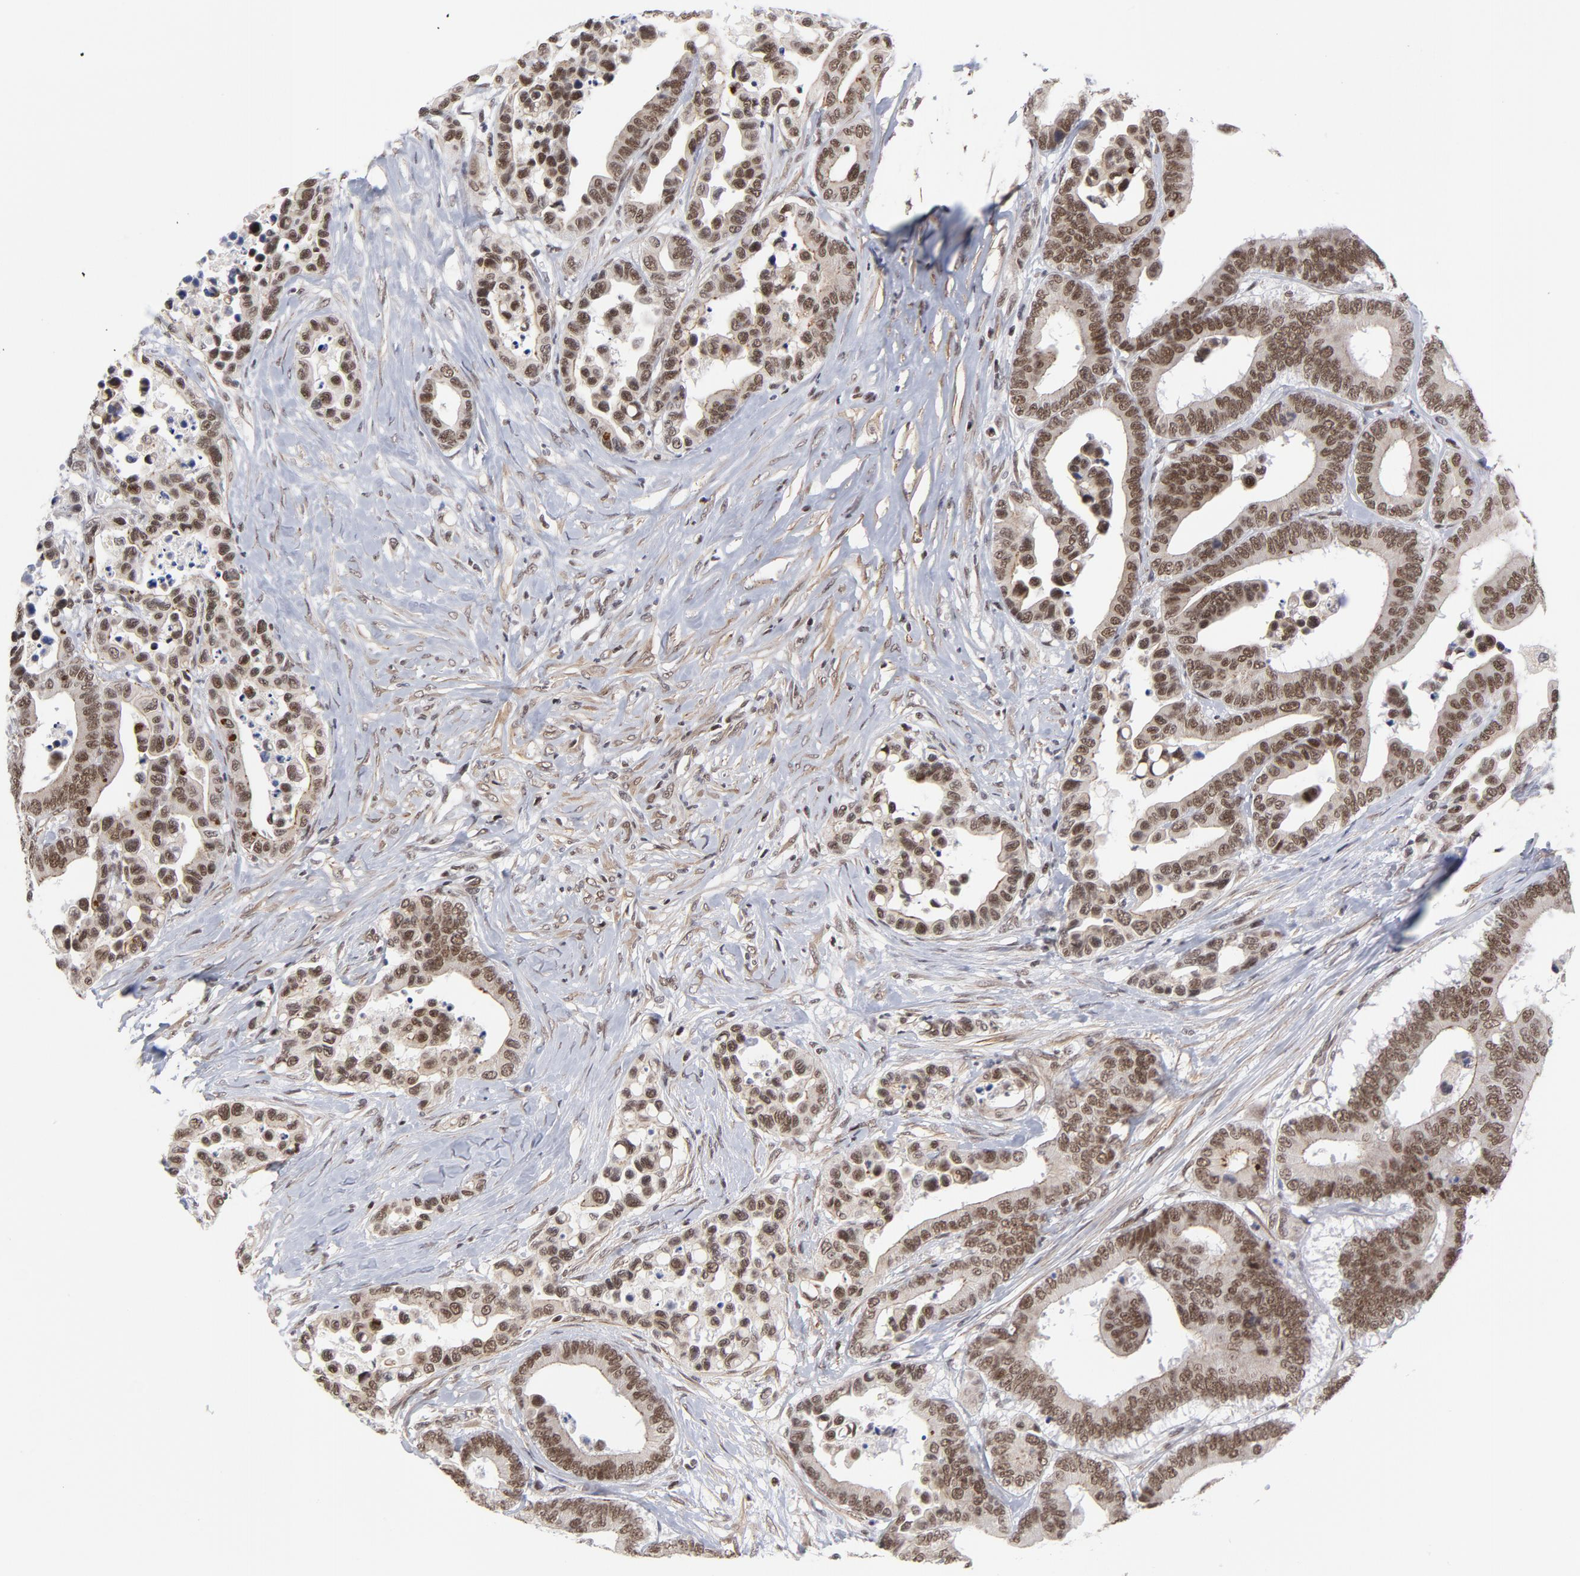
{"staining": {"intensity": "strong", "quantity": ">75%", "location": "nuclear"}, "tissue": "colorectal cancer", "cell_type": "Tumor cells", "image_type": "cancer", "snomed": [{"axis": "morphology", "description": "Adenocarcinoma, NOS"}, {"axis": "topography", "description": "Colon"}], "caption": "Tumor cells show high levels of strong nuclear expression in approximately >75% of cells in adenocarcinoma (colorectal).", "gene": "CTCF", "patient": {"sex": "male", "age": 82}}